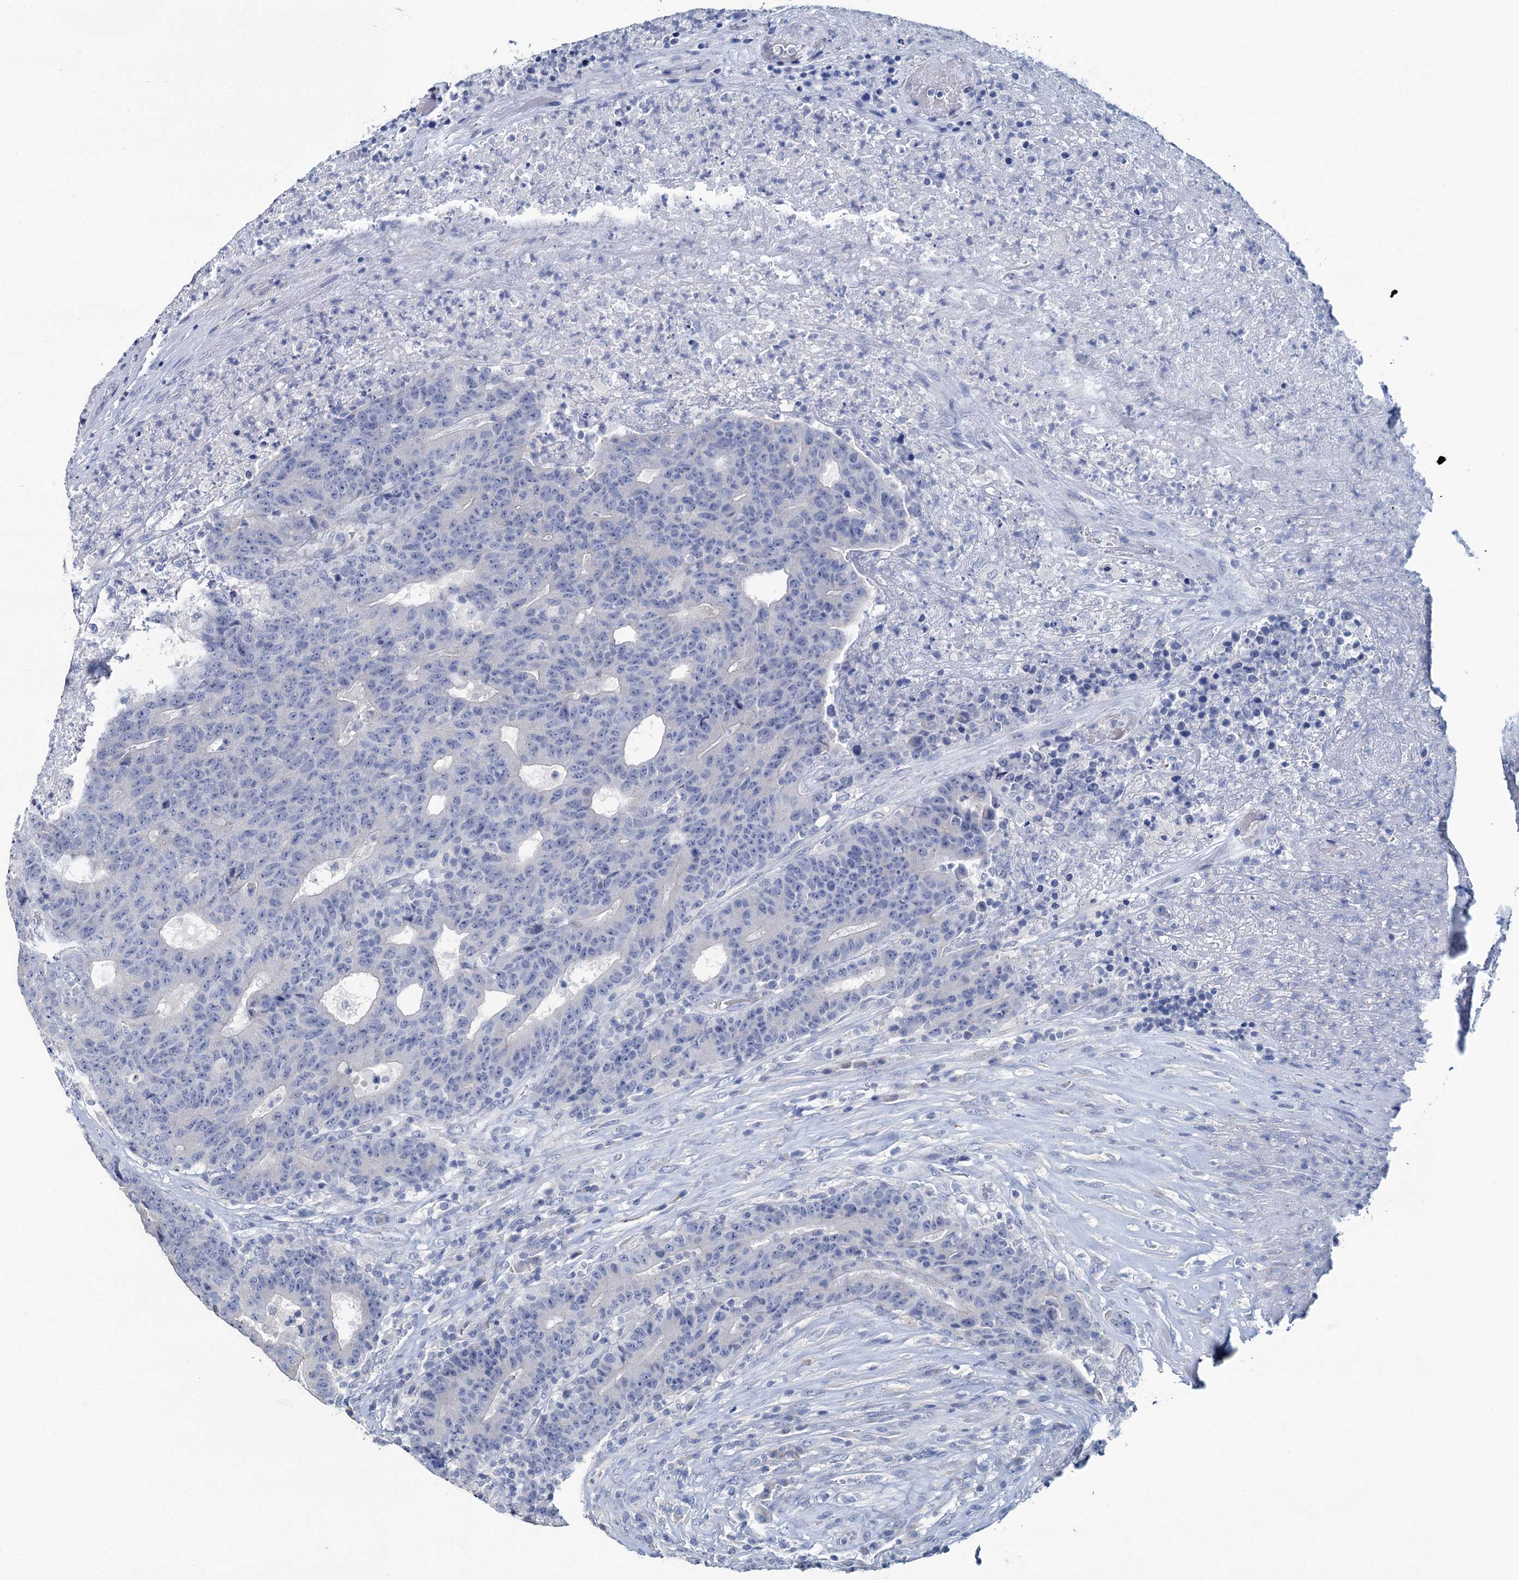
{"staining": {"intensity": "negative", "quantity": "none", "location": "none"}, "tissue": "colorectal cancer", "cell_type": "Tumor cells", "image_type": "cancer", "snomed": [{"axis": "morphology", "description": "Adenocarcinoma, NOS"}, {"axis": "topography", "description": "Colon"}], "caption": "IHC histopathology image of neoplastic tissue: colorectal cancer (adenocarcinoma) stained with DAB (3,3'-diaminobenzidine) exhibits no significant protein staining in tumor cells.", "gene": "SNCB", "patient": {"sex": "female", "age": 75}}